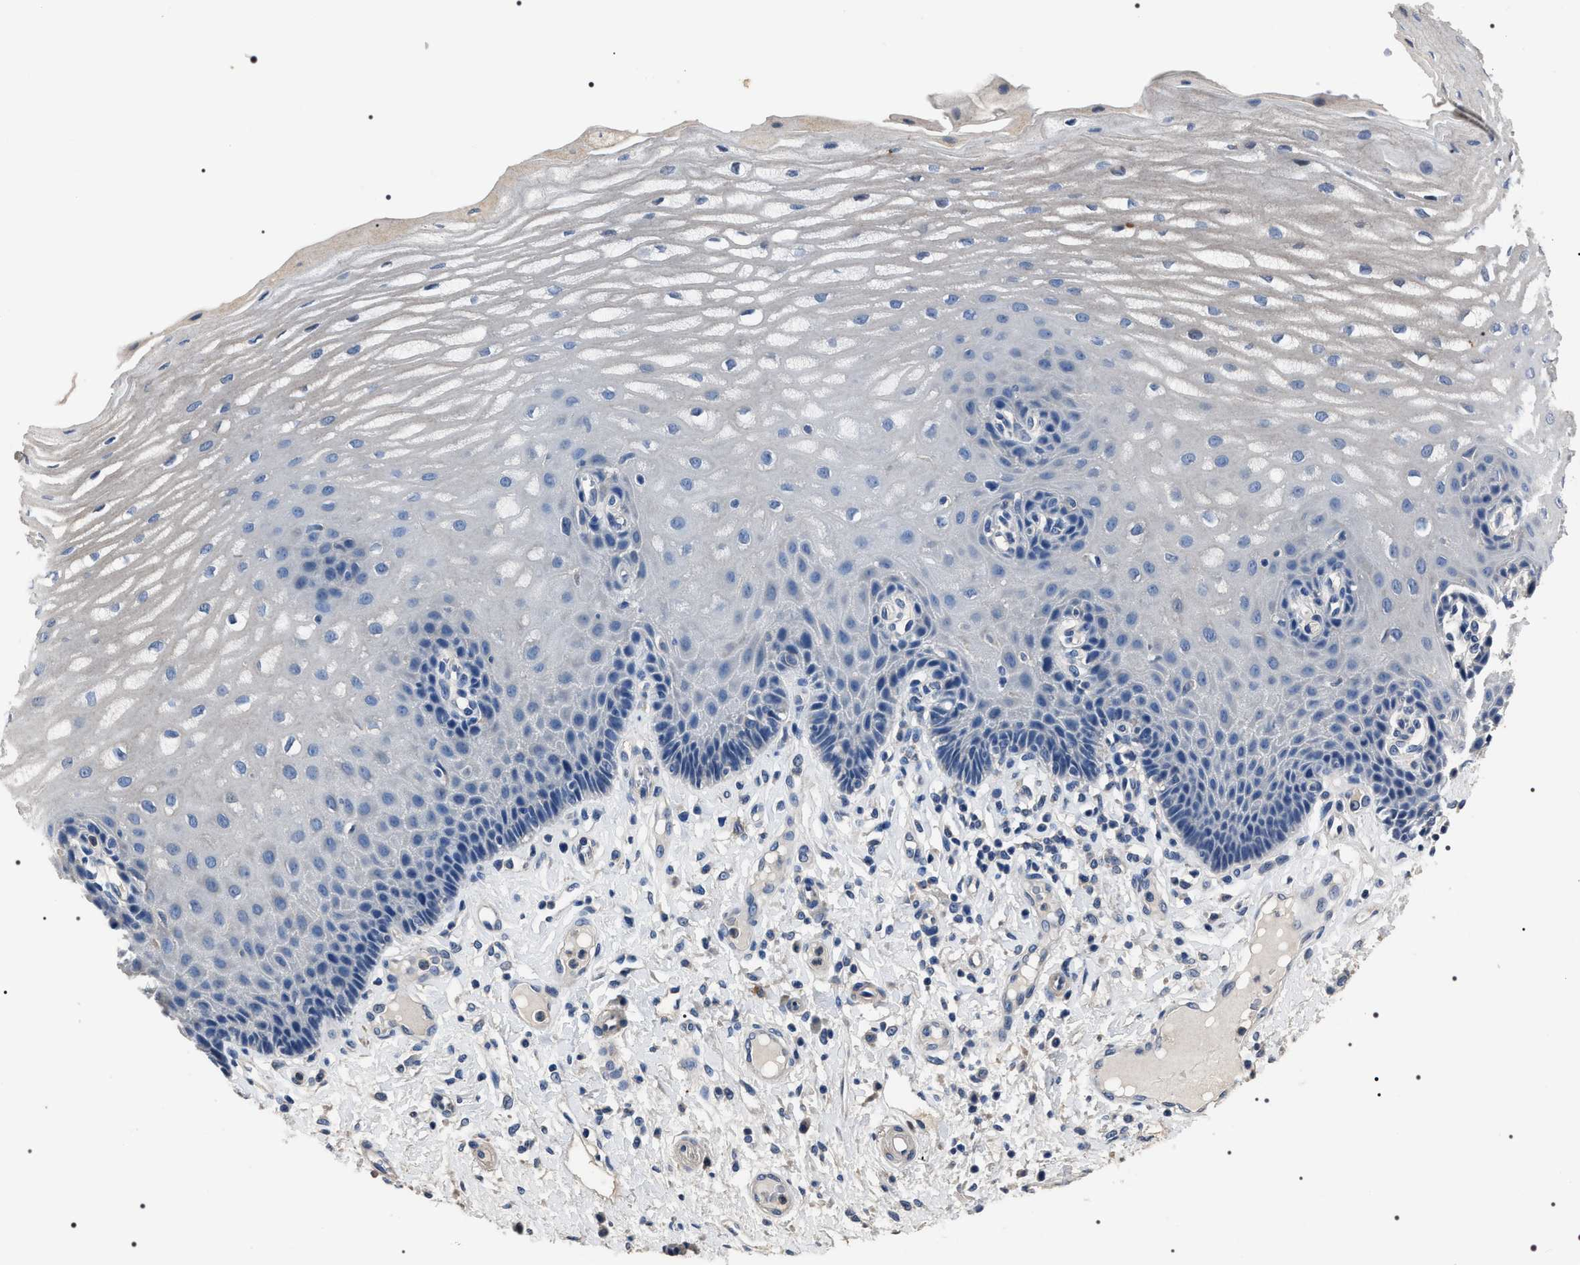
{"staining": {"intensity": "negative", "quantity": "none", "location": "none"}, "tissue": "esophagus", "cell_type": "Squamous epithelial cells", "image_type": "normal", "snomed": [{"axis": "morphology", "description": "Normal tissue, NOS"}, {"axis": "topography", "description": "Esophagus"}], "caption": "A high-resolution image shows IHC staining of normal esophagus, which reveals no significant positivity in squamous epithelial cells.", "gene": "TRIM54", "patient": {"sex": "male", "age": 54}}